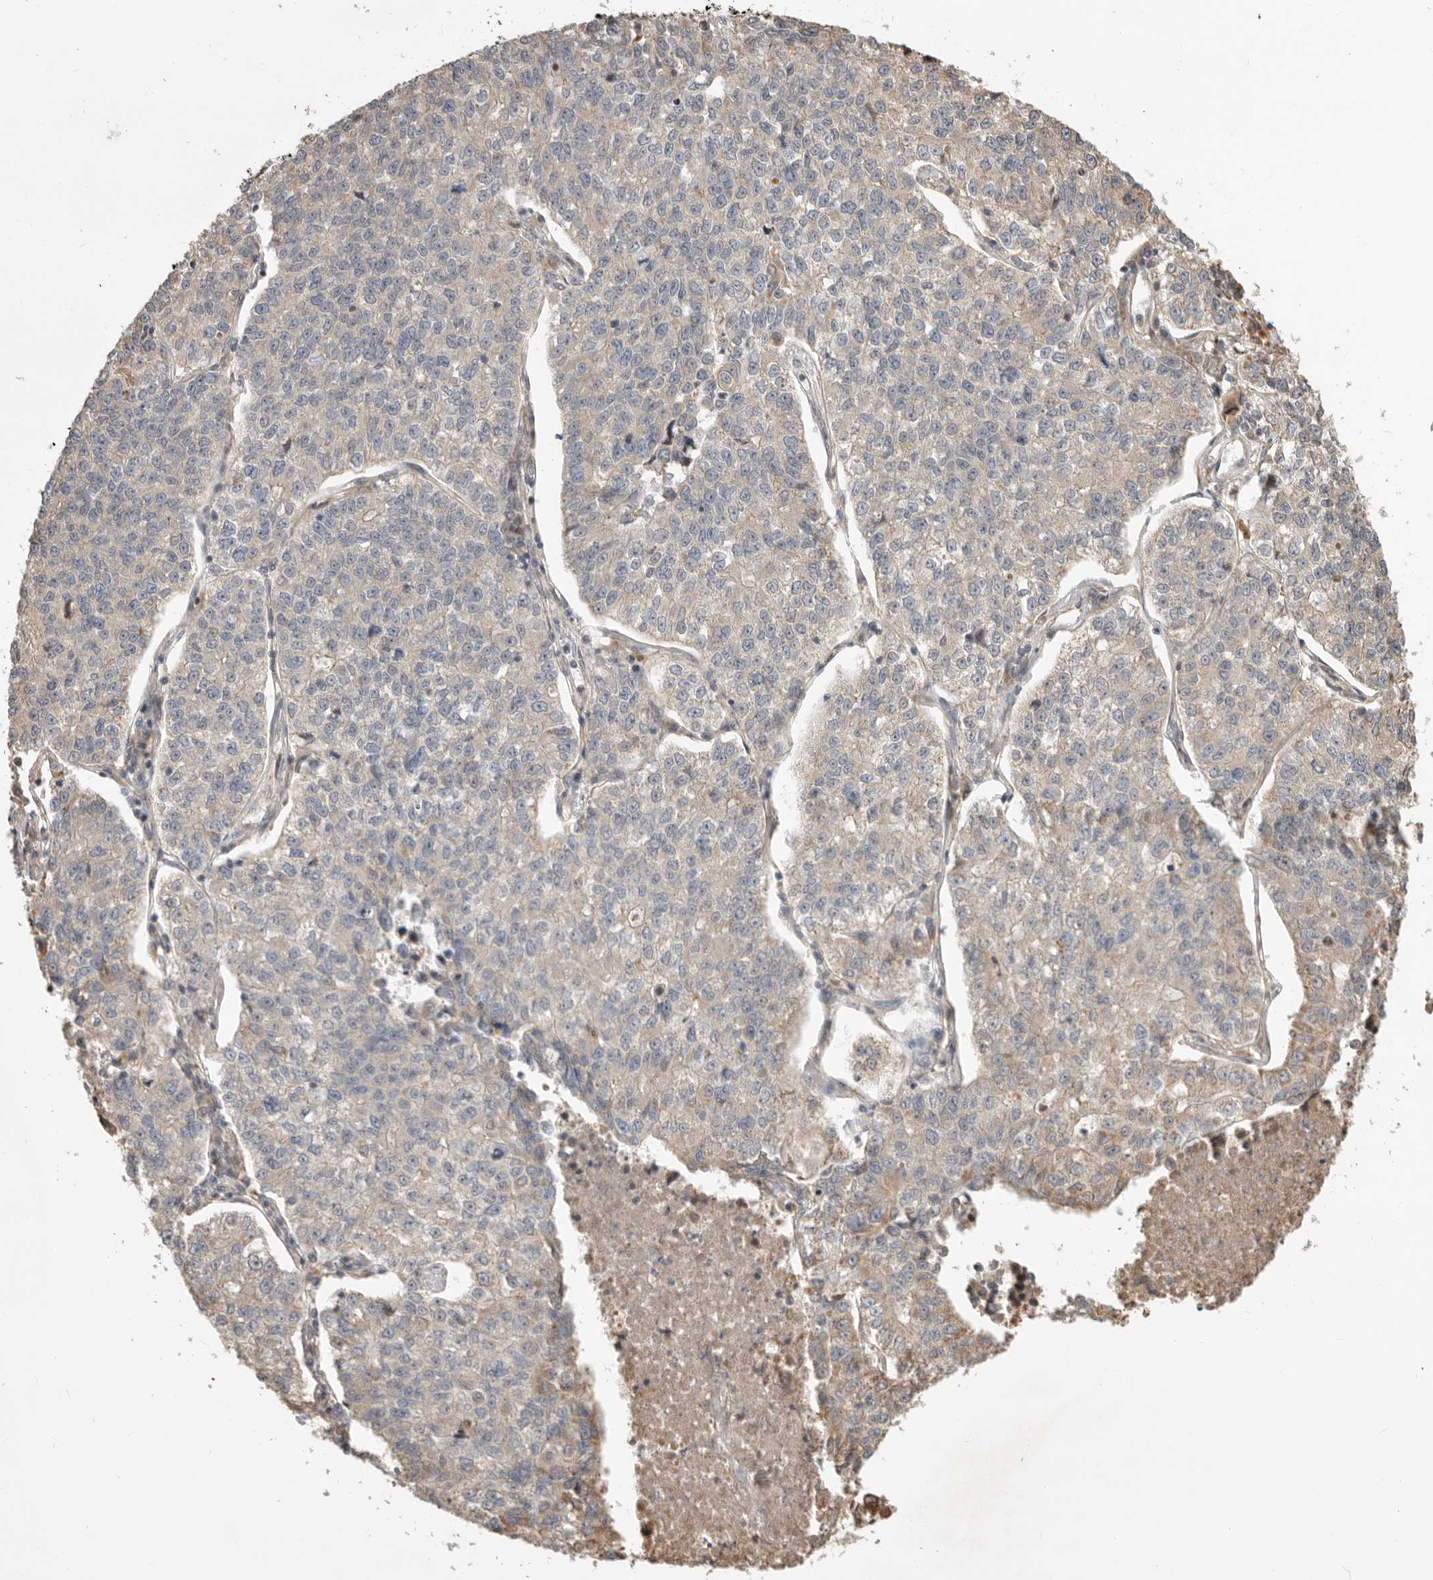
{"staining": {"intensity": "negative", "quantity": "none", "location": "none"}, "tissue": "lung cancer", "cell_type": "Tumor cells", "image_type": "cancer", "snomed": [{"axis": "morphology", "description": "Adenocarcinoma, NOS"}, {"axis": "topography", "description": "Lung"}], "caption": "Immunohistochemical staining of human adenocarcinoma (lung) reveals no significant staining in tumor cells. The staining is performed using DAB (3,3'-diaminobenzidine) brown chromogen with nuclei counter-stained in using hematoxylin.", "gene": "DPH7", "patient": {"sex": "male", "age": 49}}